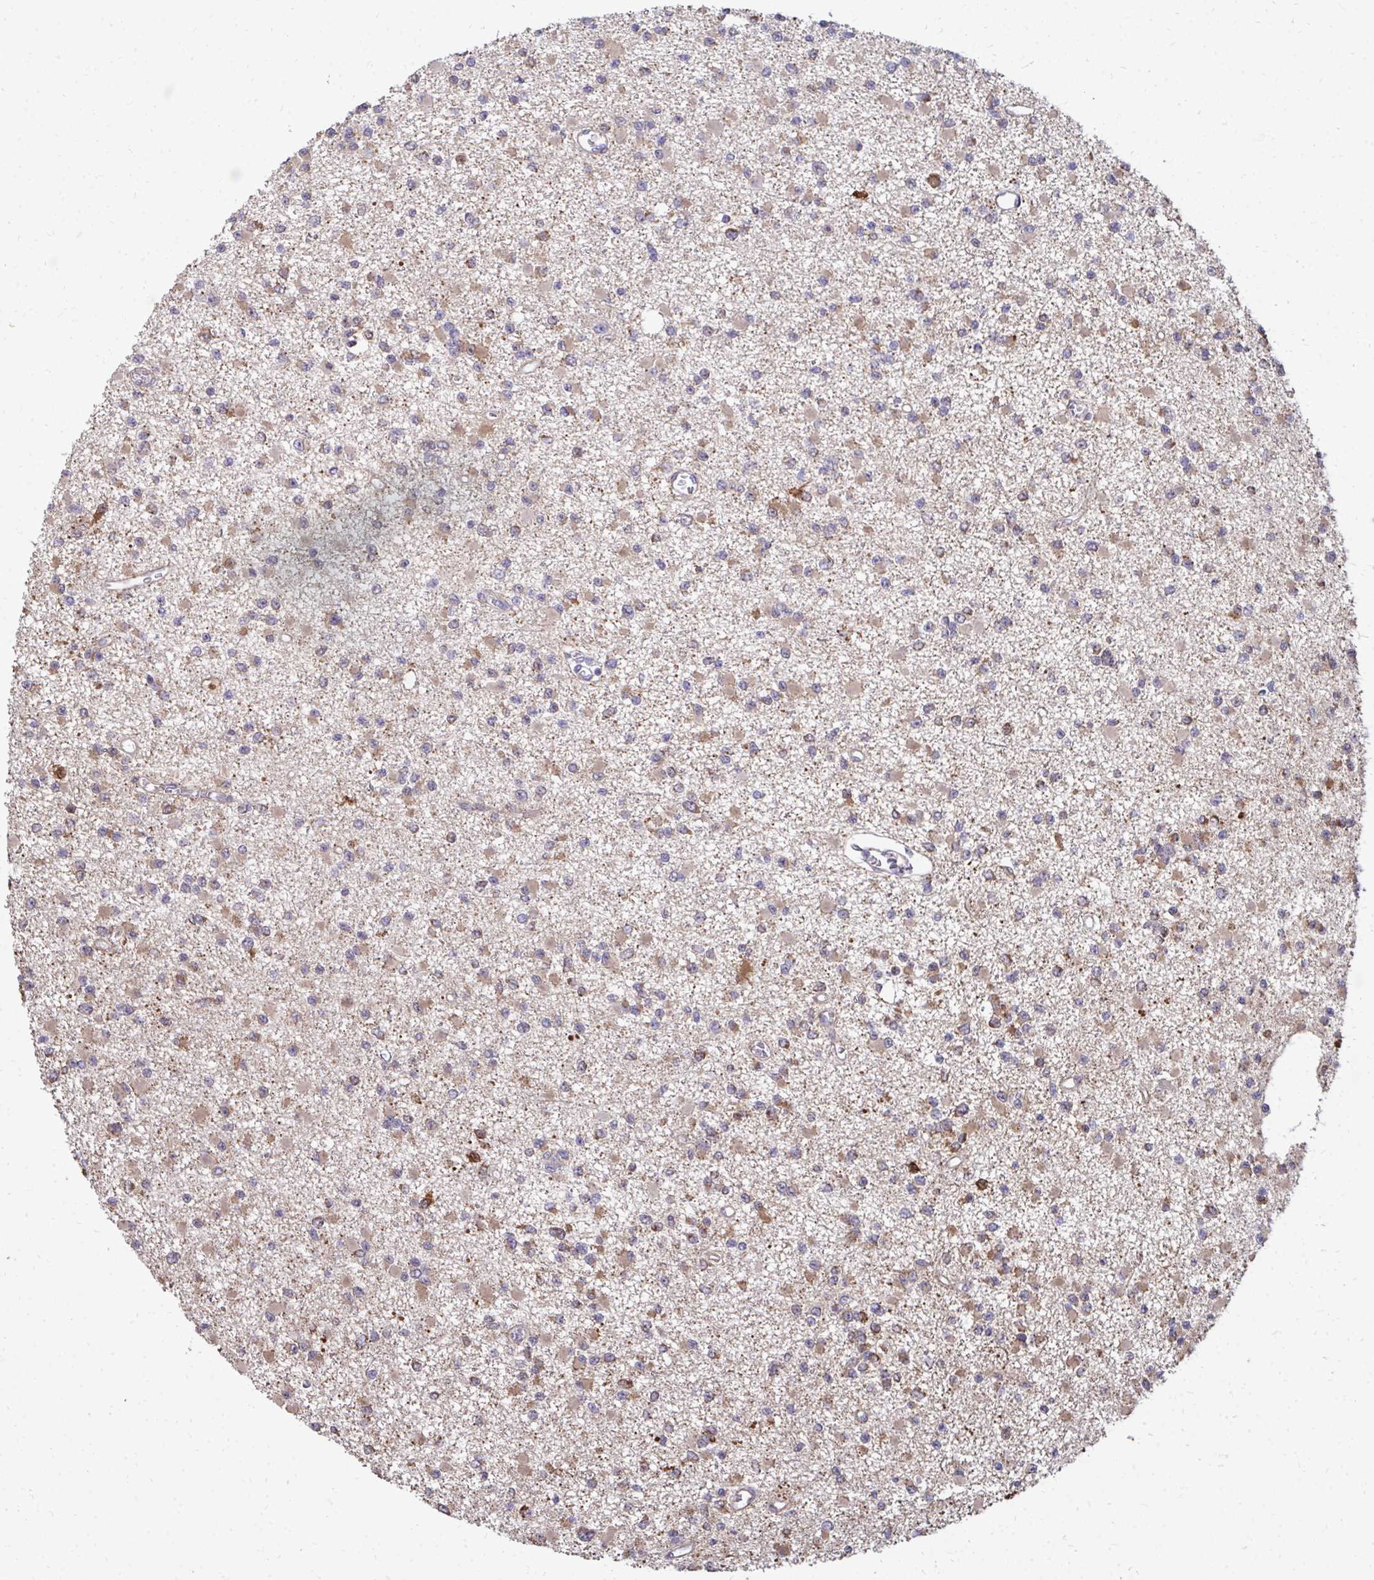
{"staining": {"intensity": "weak", "quantity": "<25%", "location": "cytoplasmic/membranous"}, "tissue": "glioma", "cell_type": "Tumor cells", "image_type": "cancer", "snomed": [{"axis": "morphology", "description": "Glioma, malignant, Low grade"}, {"axis": "topography", "description": "Brain"}], "caption": "Immunohistochemistry (IHC) image of neoplastic tissue: glioma stained with DAB (3,3'-diaminobenzidine) exhibits no significant protein expression in tumor cells.", "gene": "DNAJA2", "patient": {"sex": "female", "age": 22}}